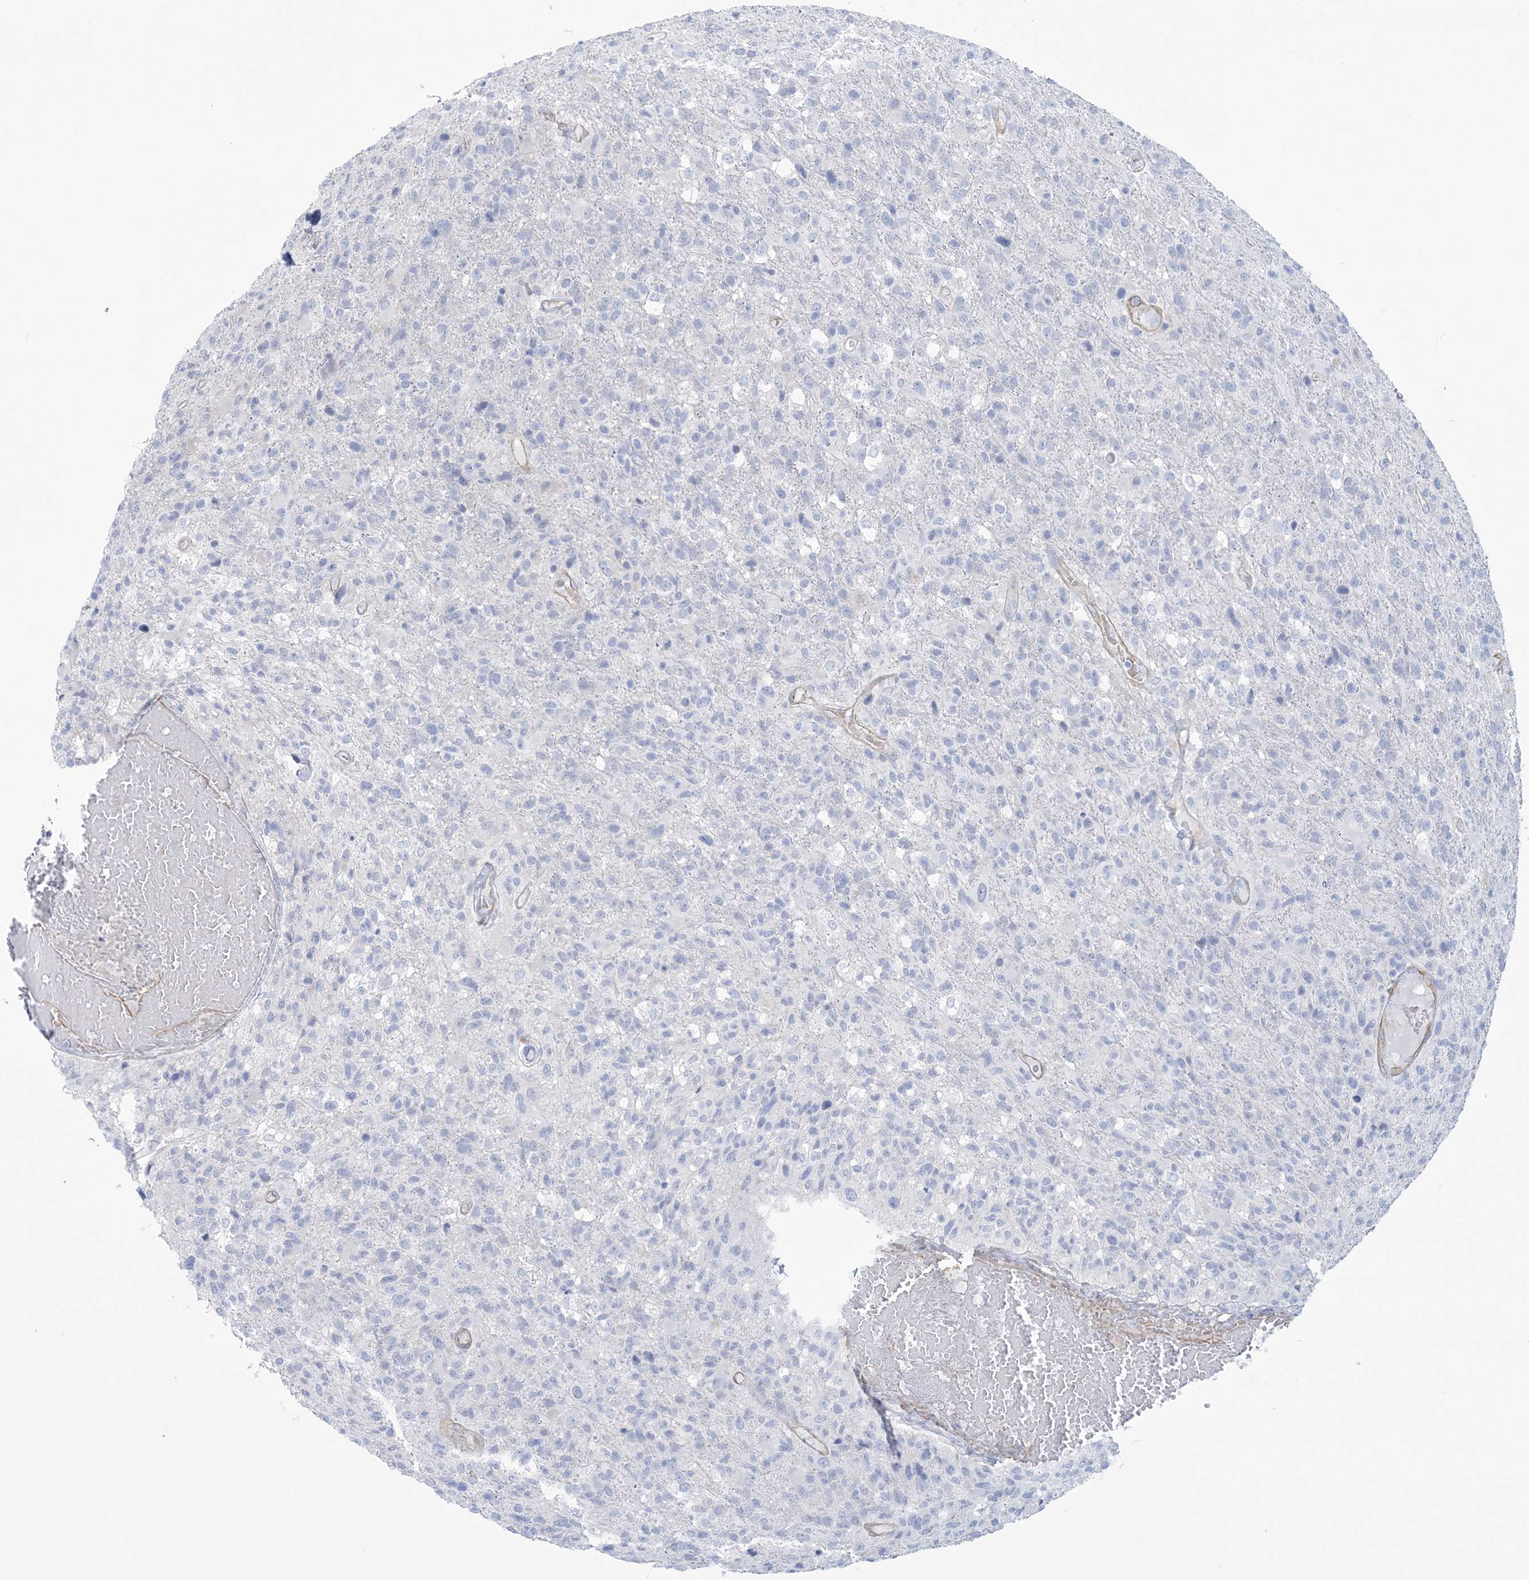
{"staining": {"intensity": "negative", "quantity": "none", "location": "none"}, "tissue": "glioma", "cell_type": "Tumor cells", "image_type": "cancer", "snomed": [{"axis": "morphology", "description": "Glioma, malignant, High grade"}, {"axis": "topography", "description": "Brain"}], "caption": "Tumor cells show no significant expression in glioma.", "gene": "AGXT", "patient": {"sex": "male", "age": 72}}